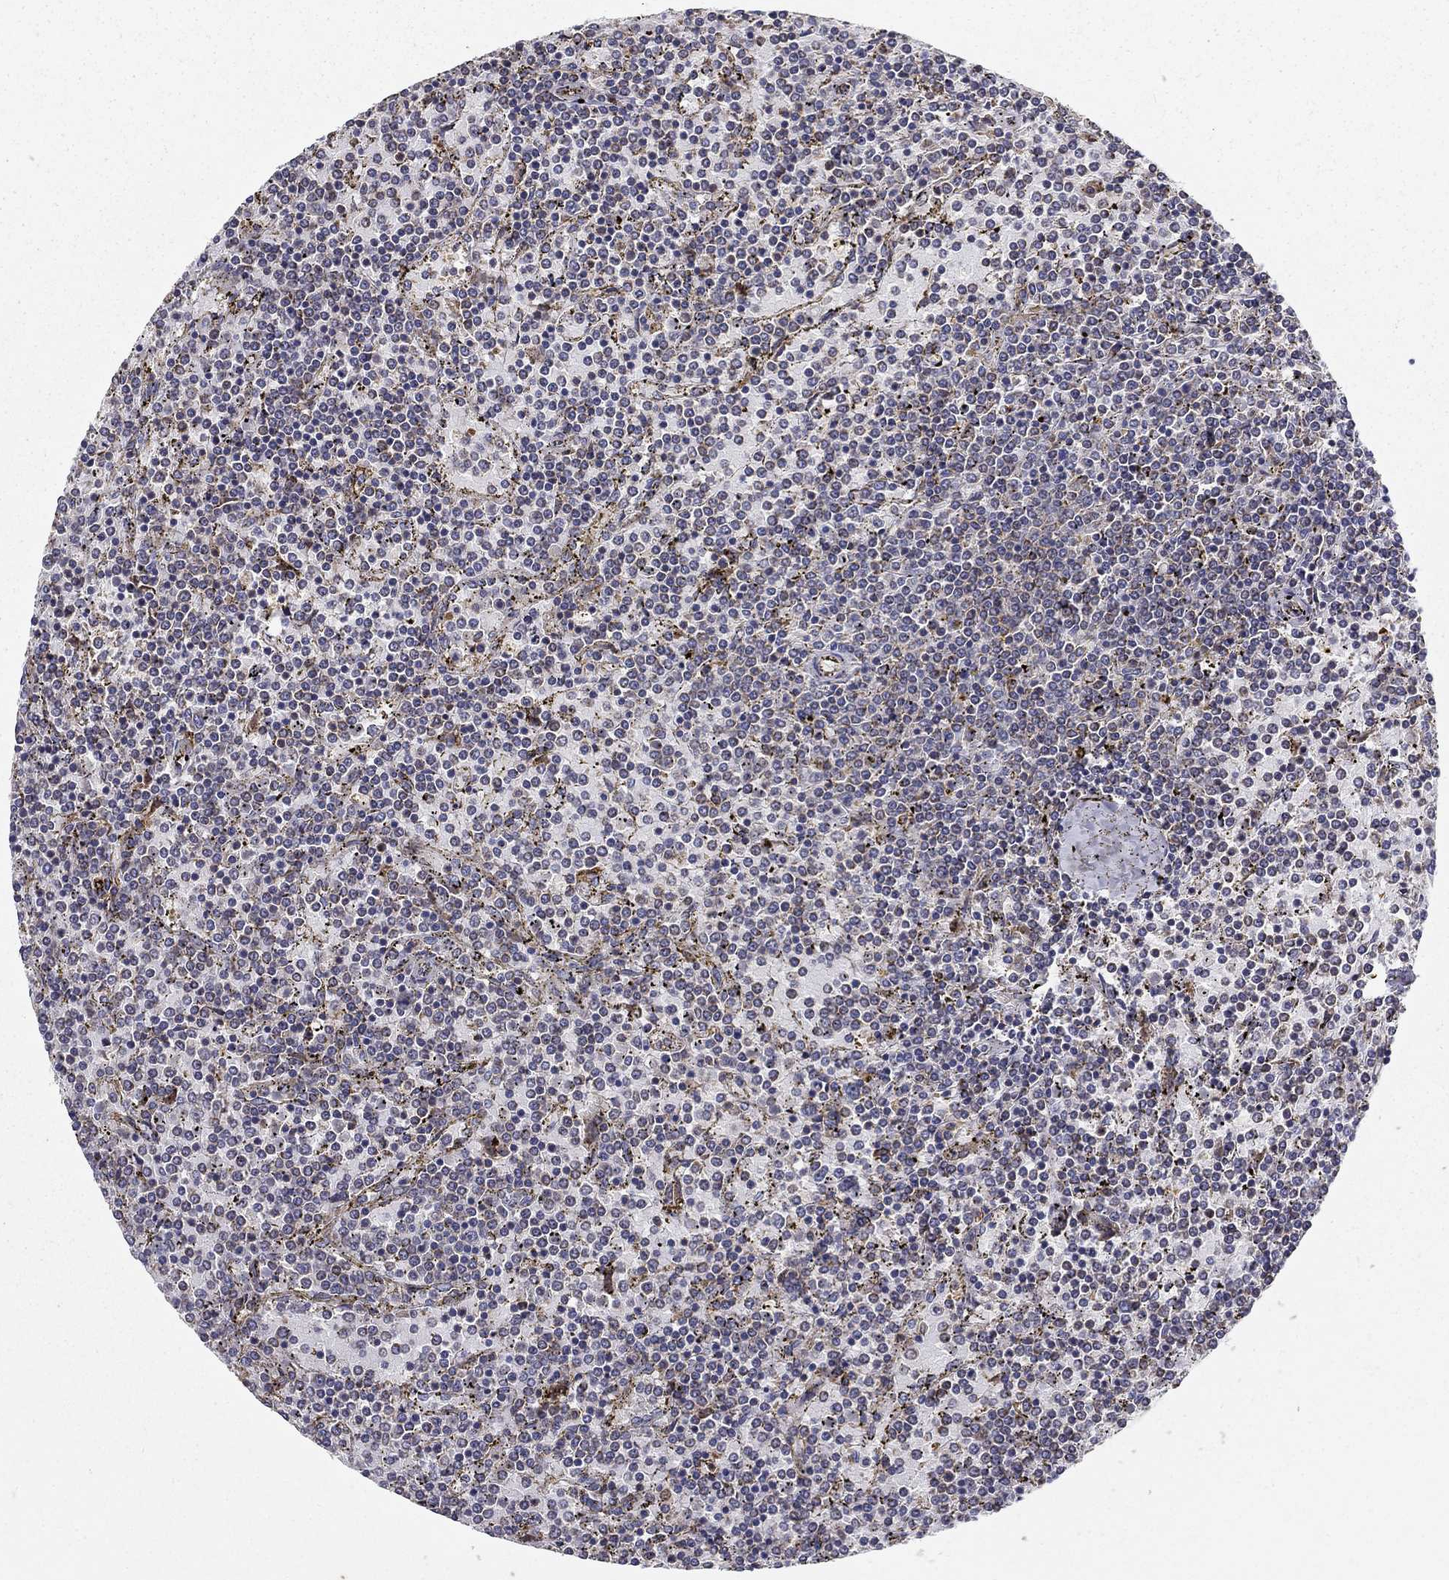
{"staining": {"intensity": "negative", "quantity": "none", "location": "none"}, "tissue": "lymphoma", "cell_type": "Tumor cells", "image_type": "cancer", "snomed": [{"axis": "morphology", "description": "Malignant lymphoma, non-Hodgkin's type, Low grade"}, {"axis": "topography", "description": "Spleen"}], "caption": "DAB immunohistochemical staining of human lymphoma exhibits no significant positivity in tumor cells.", "gene": "ALDH4A1", "patient": {"sex": "female", "age": 77}}